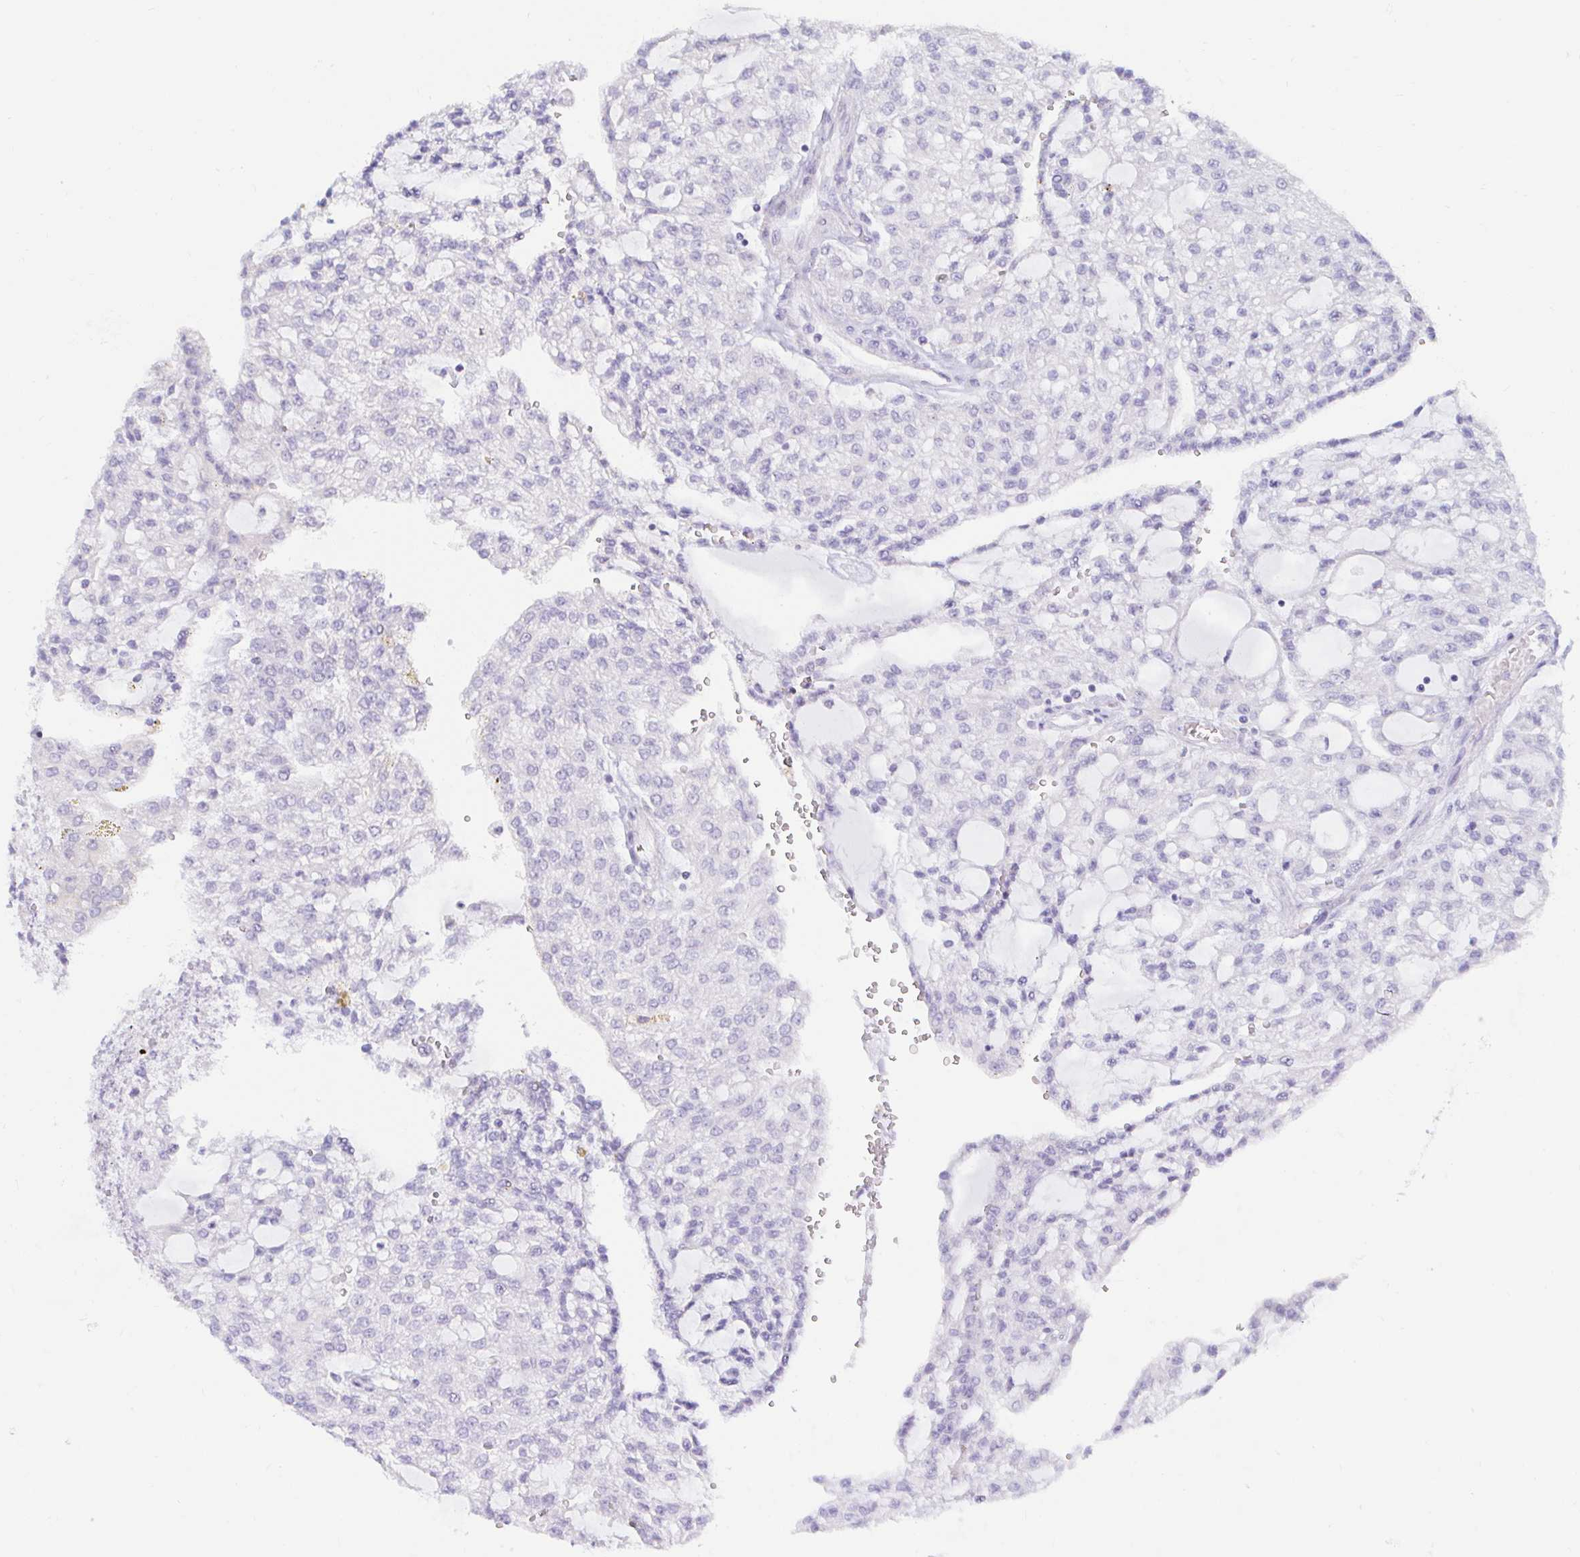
{"staining": {"intensity": "negative", "quantity": "none", "location": "none"}, "tissue": "renal cancer", "cell_type": "Tumor cells", "image_type": "cancer", "snomed": [{"axis": "morphology", "description": "Adenocarcinoma, NOS"}, {"axis": "topography", "description": "Kidney"}], "caption": "This is a histopathology image of IHC staining of adenocarcinoma (renal), which shows no staining in tumor cells.", "gene": "NBPF3", "patient": {"sex": "male", "age": 63}}